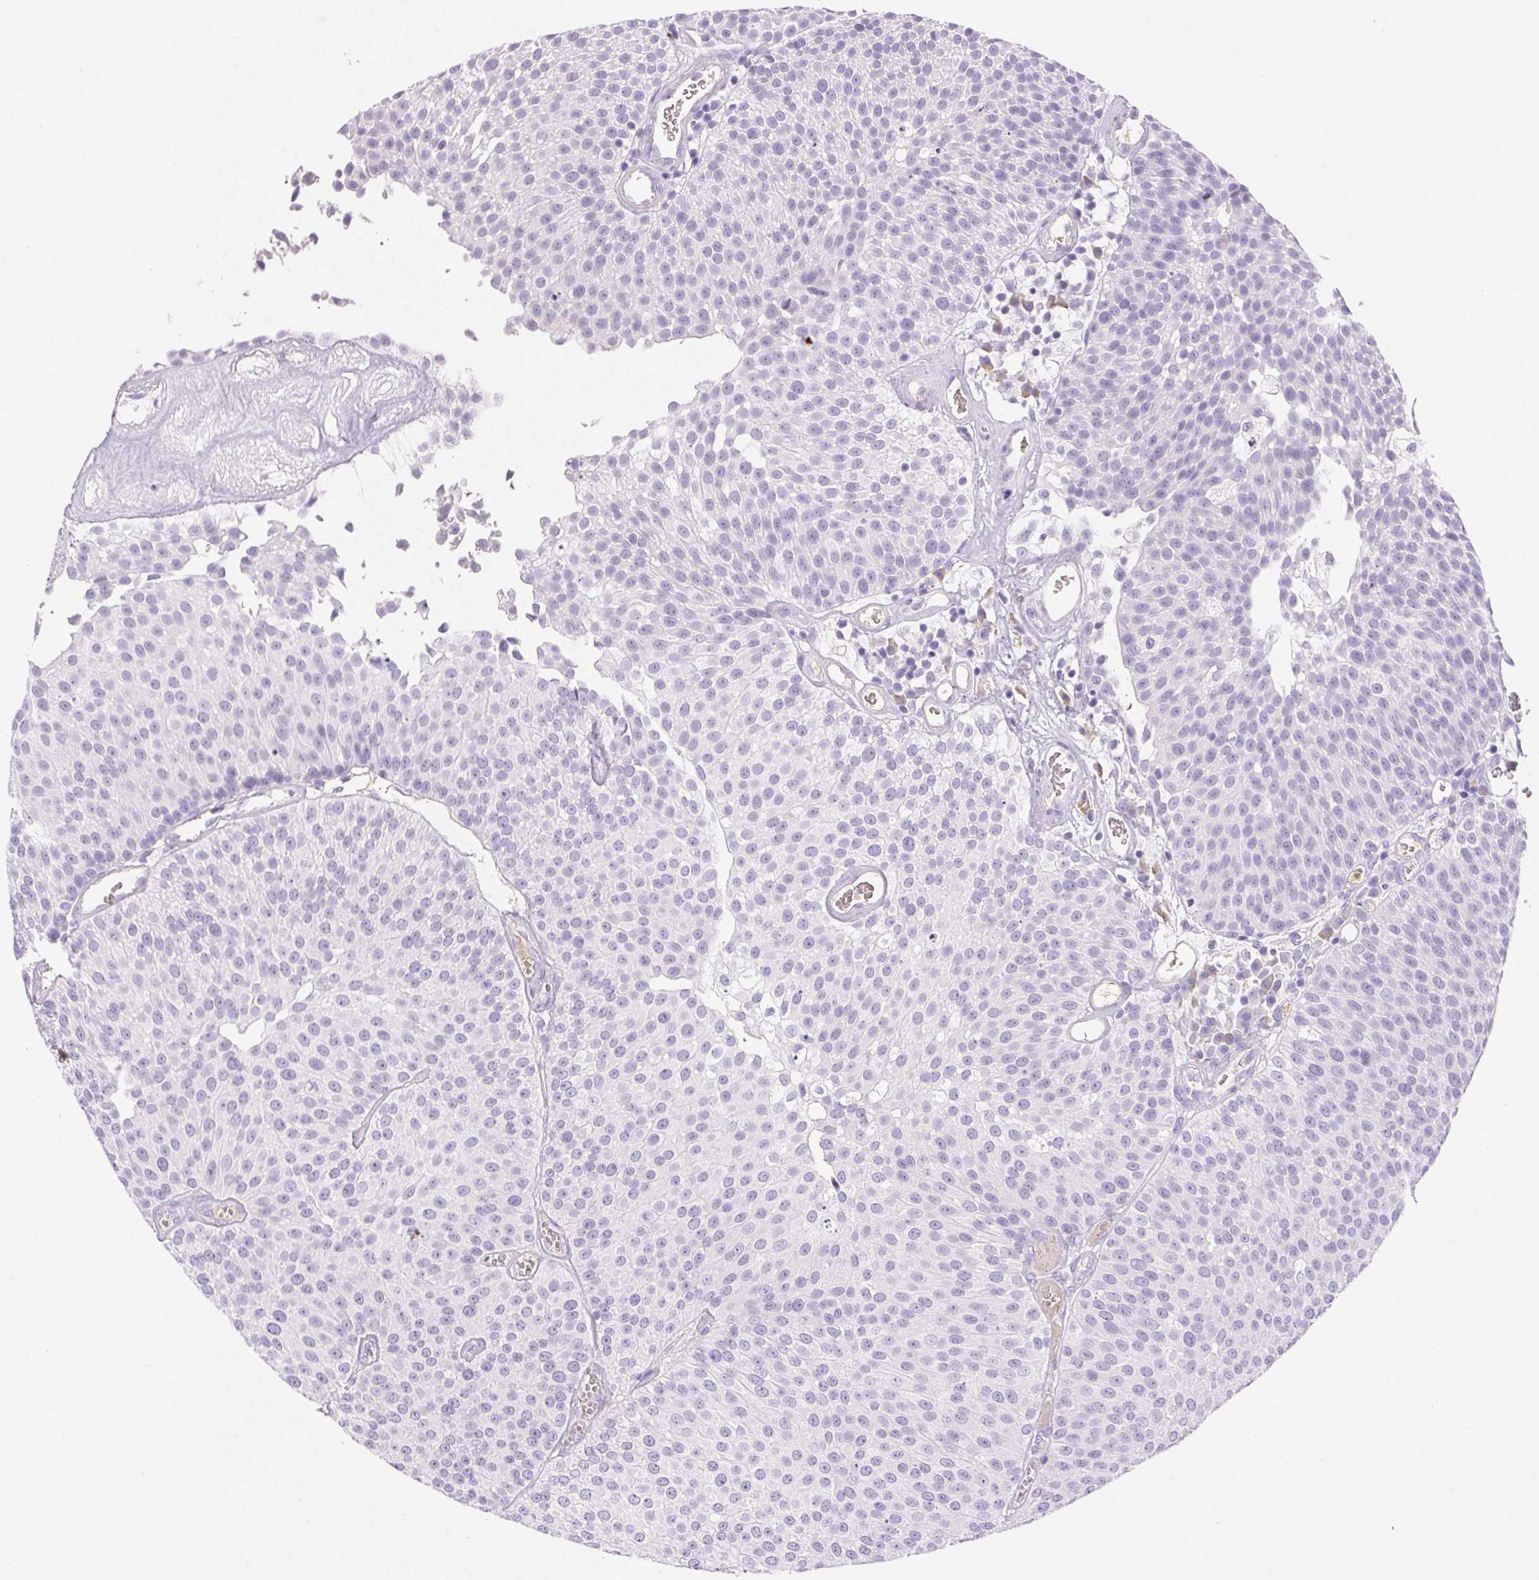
{"staining": {"intensity": "negative", "quantity": "none", "location": "none"}, "tissue": "urothelial cancer", "cell_type": "Tumor cells", "image_type": "cancer", "snomed": [{"axis": "morphology", "description": "Urothelial carcinoma, Low grade"}, {"axis": "topography", "description": "Urinary bladder"}], "caption": "The image exhibits no significant staining in tumor cells of low-grade urothelial carcinoma.", "gene": "PADI4", "patient": {"sex": "female", "age": 79}}